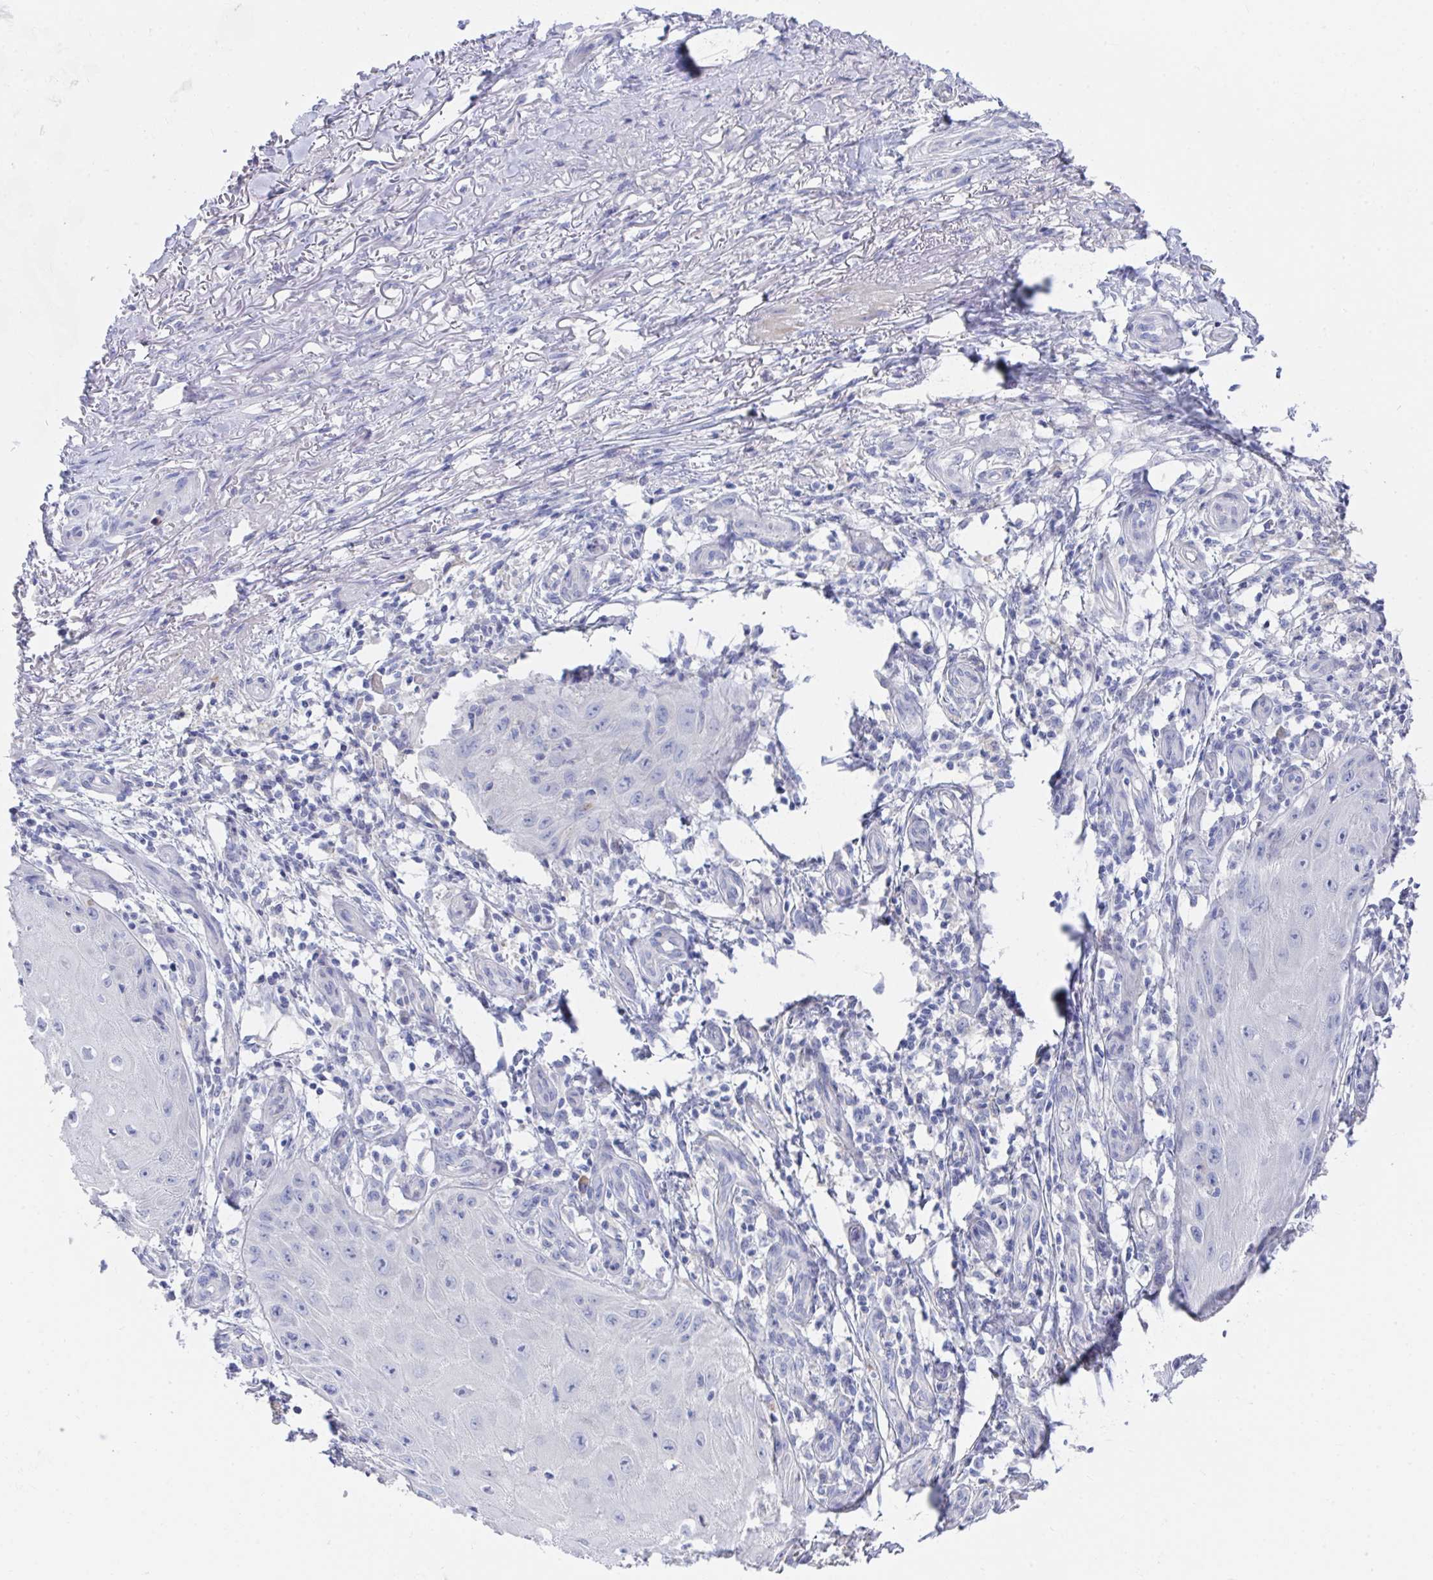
{"staining": {"intensity": "negative", "quantity": "none", "location": "none"}, "tissue": "skin cancer", "cell_type": "Tumor cells", "image_type": "cancer", "snomed": [{"axis": "morphology", "description": "Squamous cell carcinoma, NOS"}, {"axis": "topography", "description": "Skin"}], "caption": "Tumor cells are negative for protein expression in human squamous cell carcinoma (skin).", "gene": "TNFAIP6", "patient": {"sex": "female", "age": 77}}